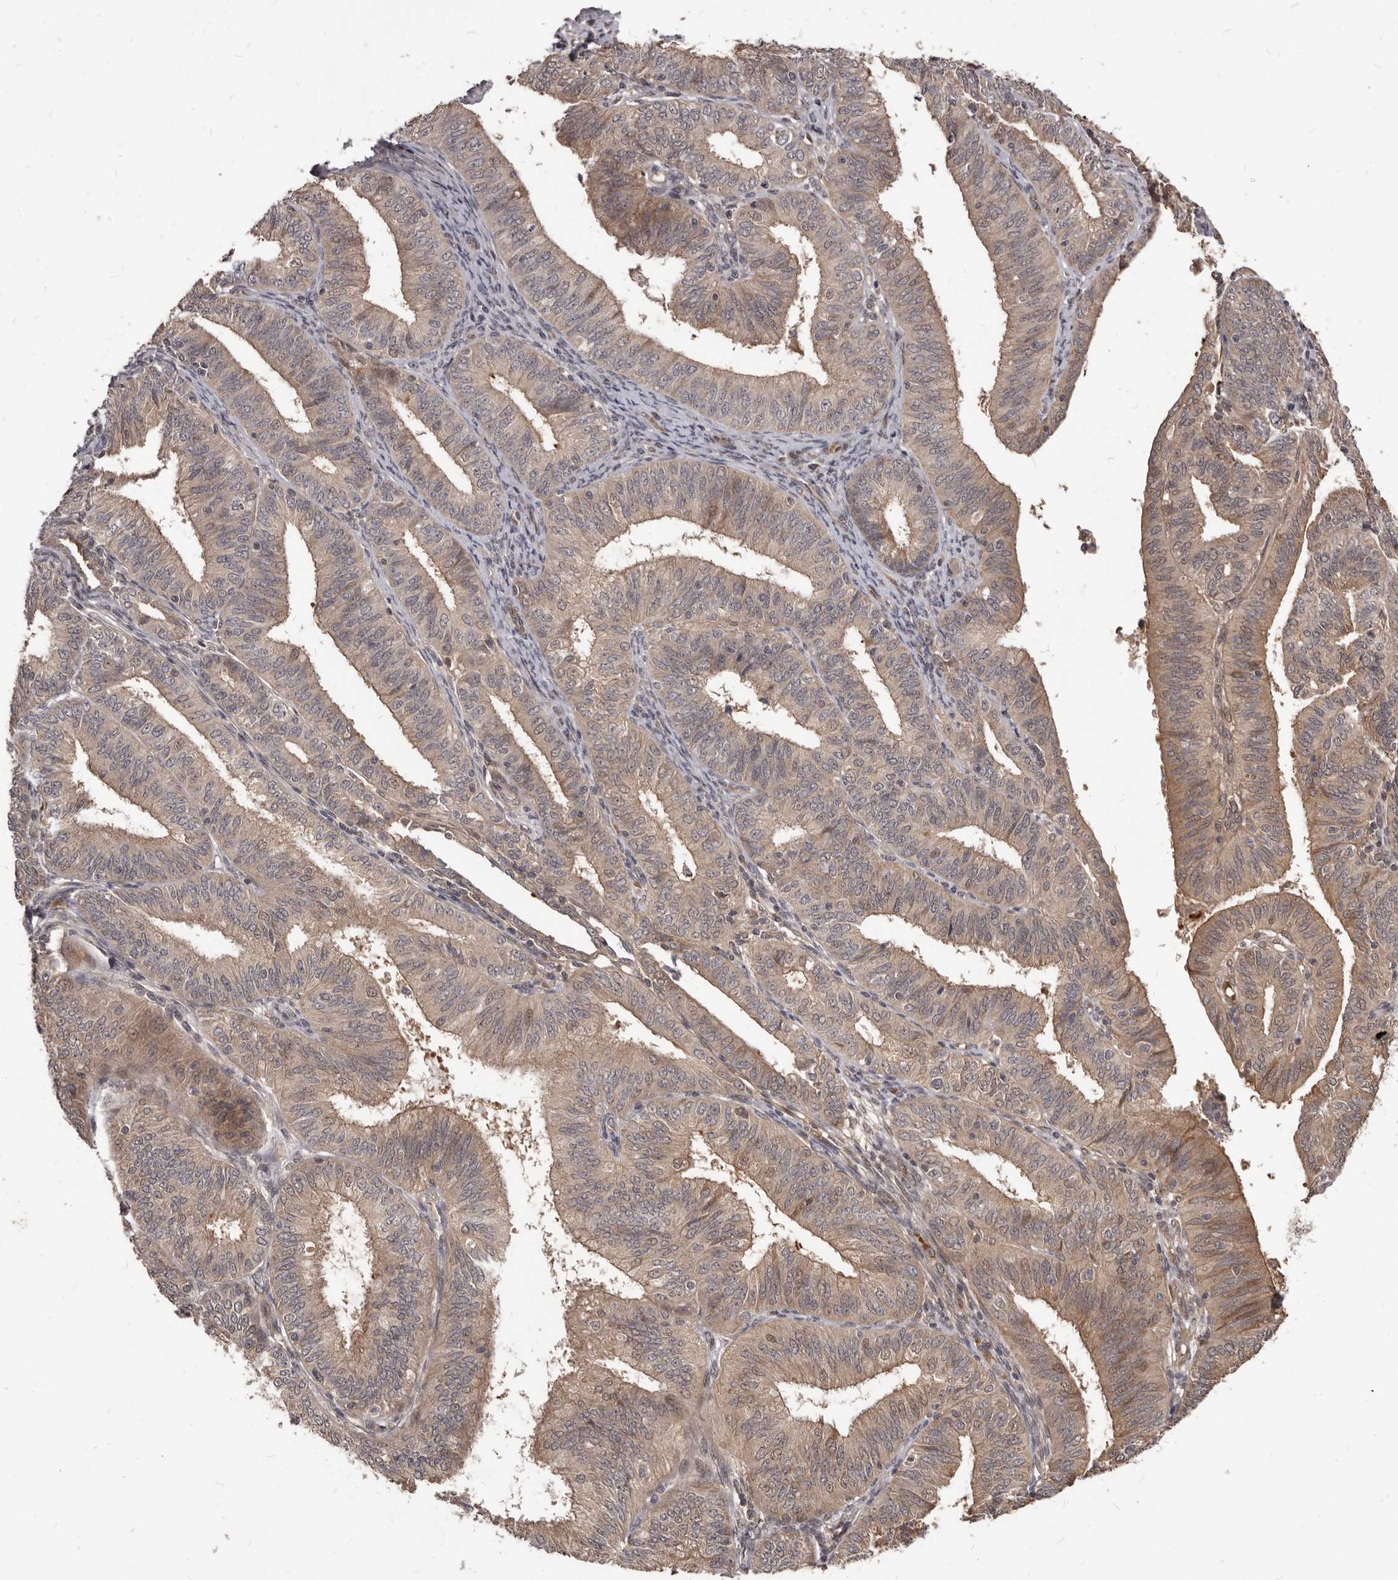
{"staining": {"intensity": "weak", "quantity": ">75%", "location": "cytoplasmic/membranous"}, "tissue": "endometrial cancer", "cell_type": "Tumor cells", "image_type": "cancer", "snomed": [{"axis": "morphology", "description": "Adenocarcinoma, NOS"}, {"axis": "topography", "description": "Endometrium"}], "caption": "IHC of adenocarcinoma (endometrial) demonstrates low levels of weak cytoplasmic/membranous expression in about >75% of tumor cells. The staining is performed using DAB brown chromogen to label protein expression. The nuclei are counter-stained blue using hematoxylin.", "gene": "GABPB2", "patient": {"sex": "female", "age": 51}}